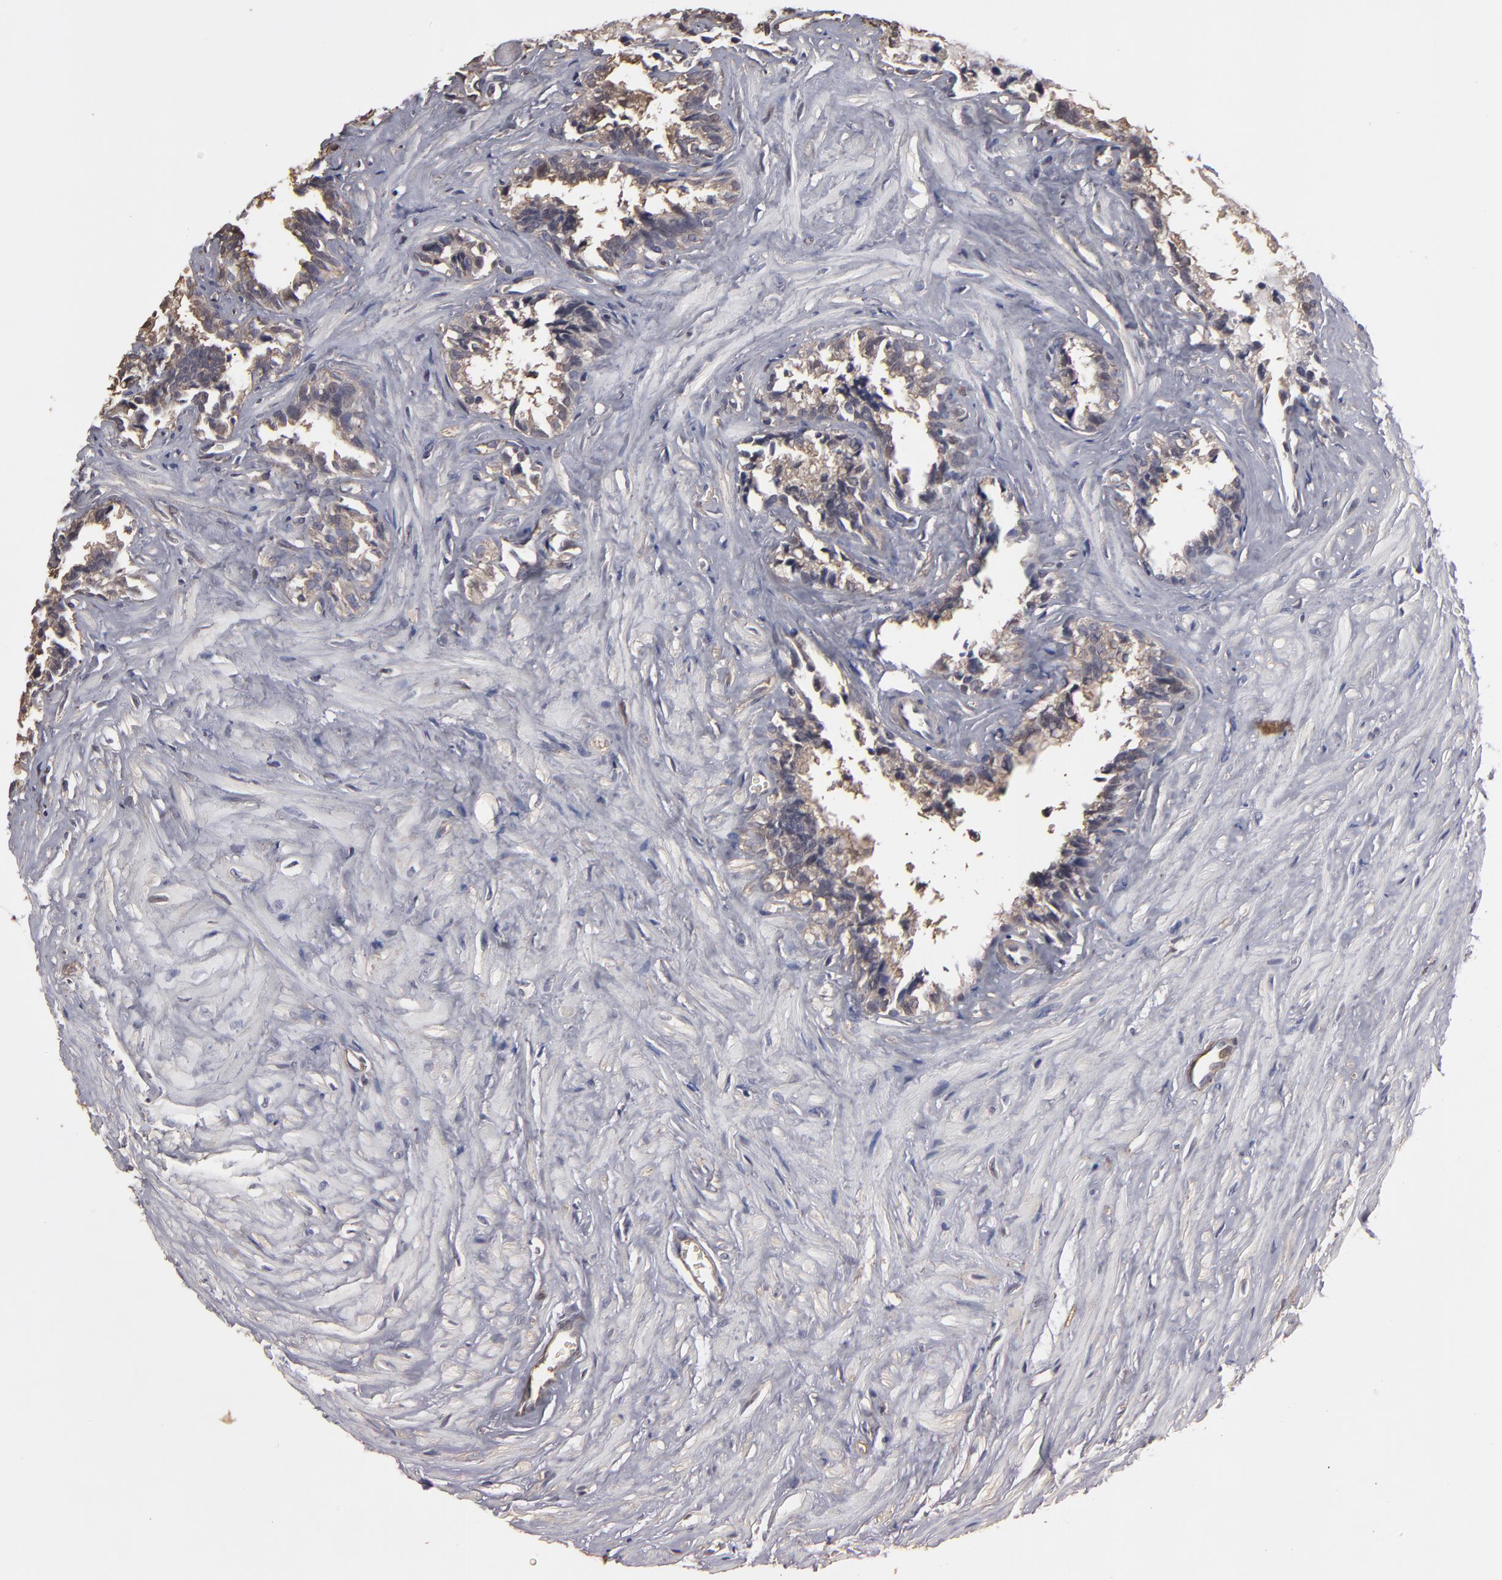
{"staining": {"intensity": "weak", "quantity": "25%-75%", "location": "cytoplasmic/membranous"}, "tissue": "seminal vesicle", "cell_type": "Glandular cells", "image_type": "normal", "snomed": [{"axis": "morphology", "description": "Normal tissue, NOS"}, {"axis": "topography", "description": "Seminal veicle"}], "caption": "A high-resolution histopathology image shows immunohistochemistry staining of benign seminal vesicle, which exhibits weak cytoplasmic/membranous positivity in approximately 25%-75% of glandular cells.", "gene": "RO60", "patient": {"sex": "male", "age": 60}}